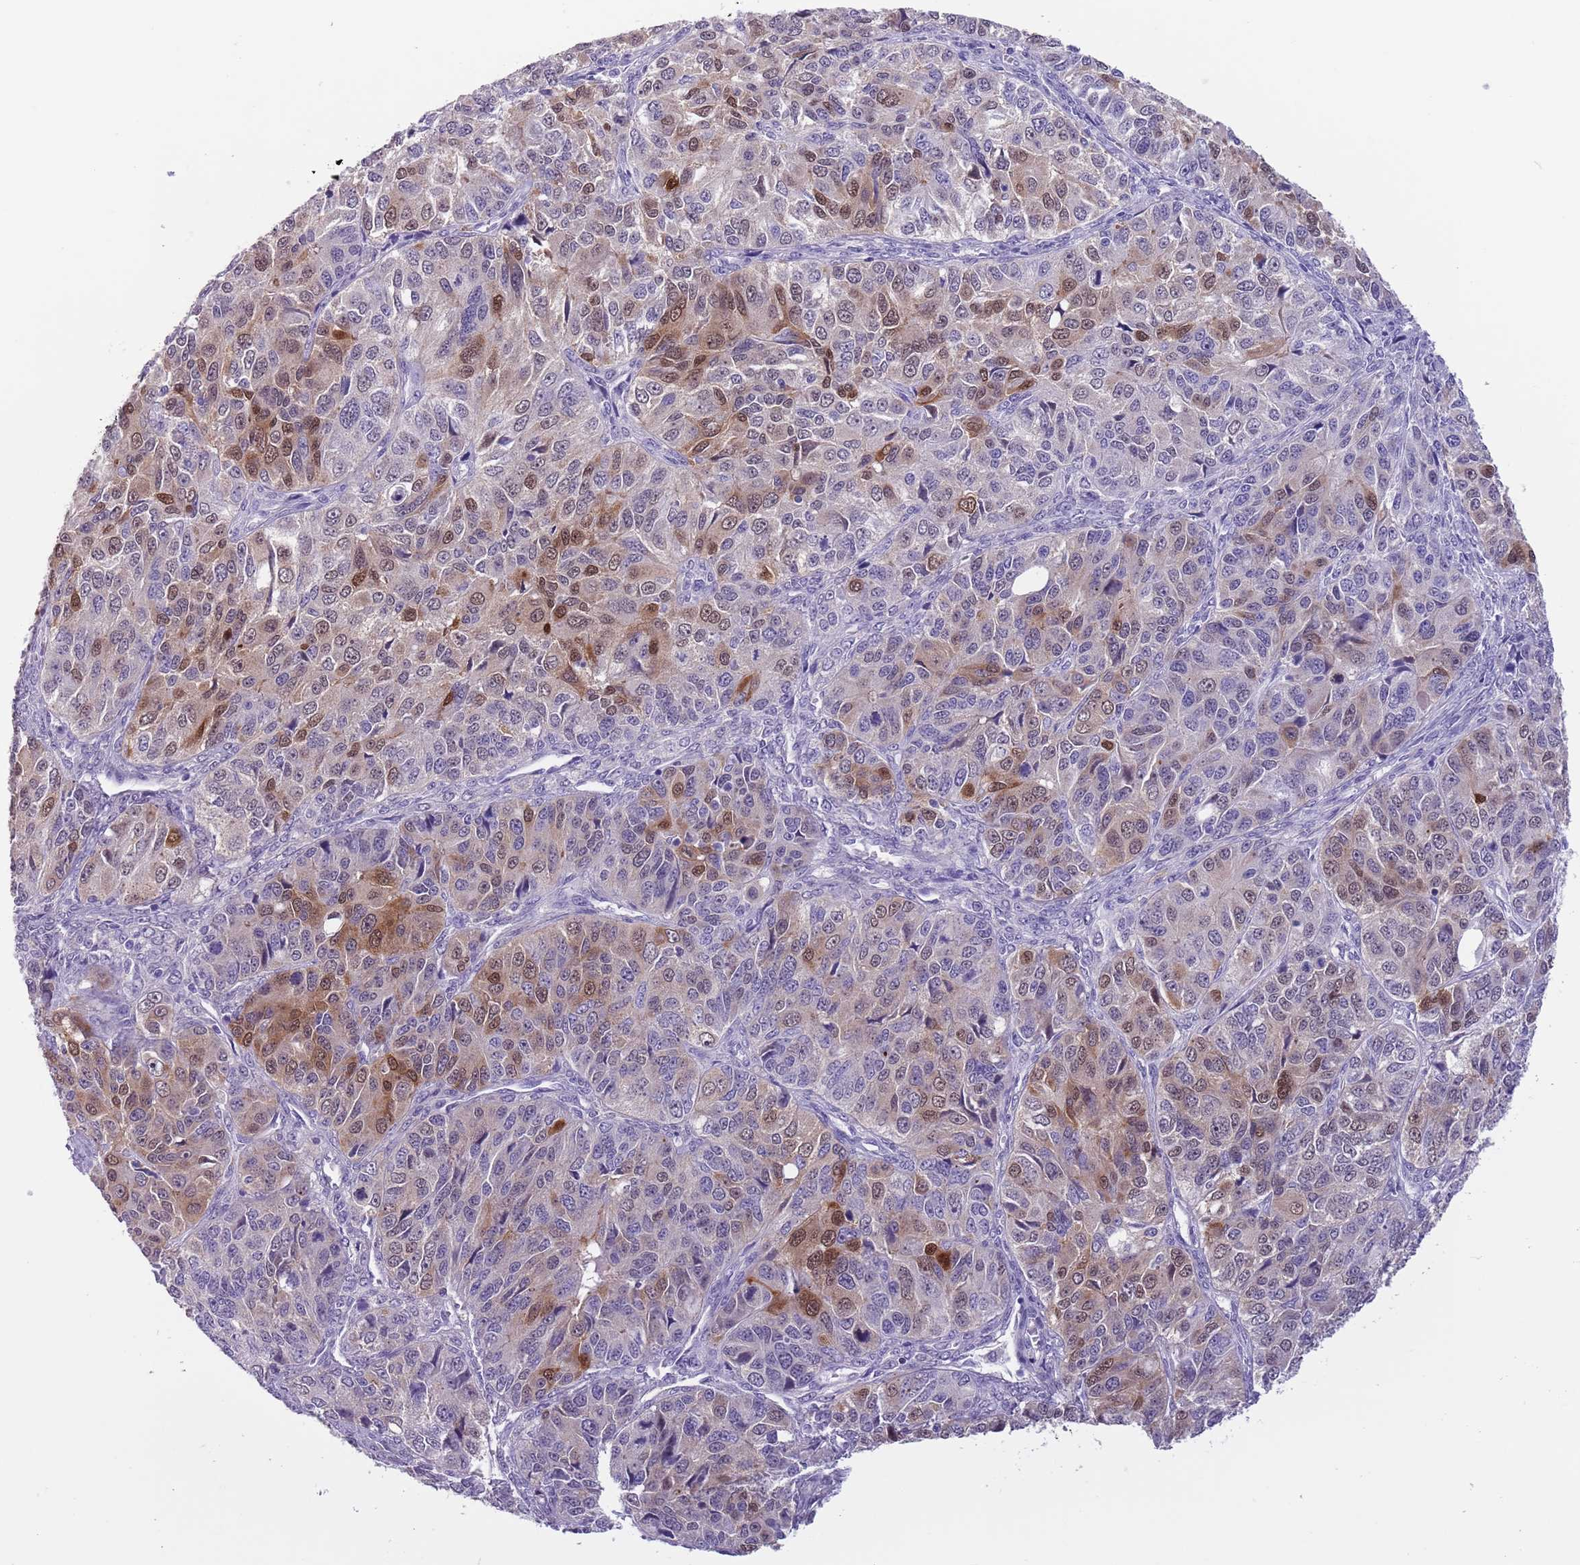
{"staining": {"intensity": "moderate", "quantity": "<25%", "location": "cytoplasmic/membranous,nuclear"}, "tissue": "ovarian cancer", "cell_type": "Tumor cells", "image_type": "cancer", "snomed": [{"axis": "morphology", "description": "Carcinoma, endometroid"}, {"axis": "topography", "description": "Ovary"}], "caption": "An immunohistochemistry (IHC) image of neoplastic tissue is shown. Protein staining in brown labels moderate cytoplasmic/membranous and nuclear positivity in ovarian cancer (endometroid carcinoma) within tumor cells.", "gene": "PFKFB2", "patient": {"sex": "female", "age": 51}}